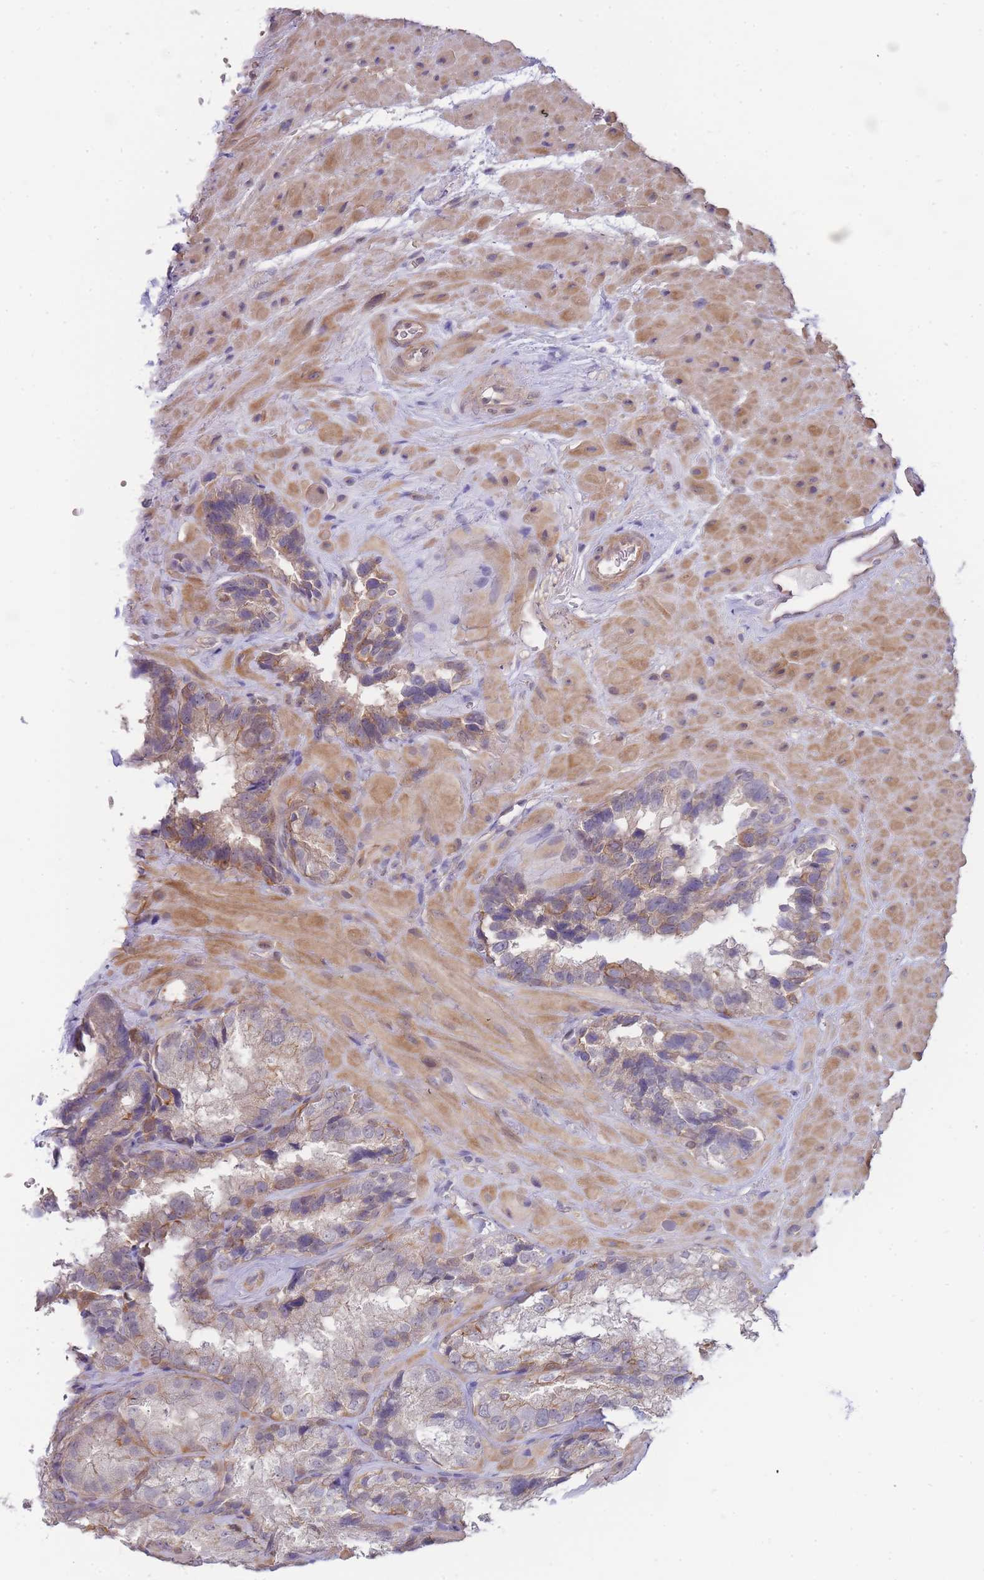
{"staining": {"intensity": "moderate", "quantity": "25%-75%", "location": "cytoplasmic/membranous"}, "tissue": "seminal vesicle", "cell_type": "Glandular cells", "image_type": "normal", "snomed": [{"axis": "morphology", "description": "Normal tissue, NOS"}, {"axis": "topography", "description": "Seminal veicle"}], "caption": "This photomicrograph shows immunohistochemistry staining of normal human seminal vesicle, with medium moderate cytoplasmic/membranous expression in approximately 25%-75% of glandular cells.", "gene": "SMC6", "patient": {"sex": "male", "age": 58}}